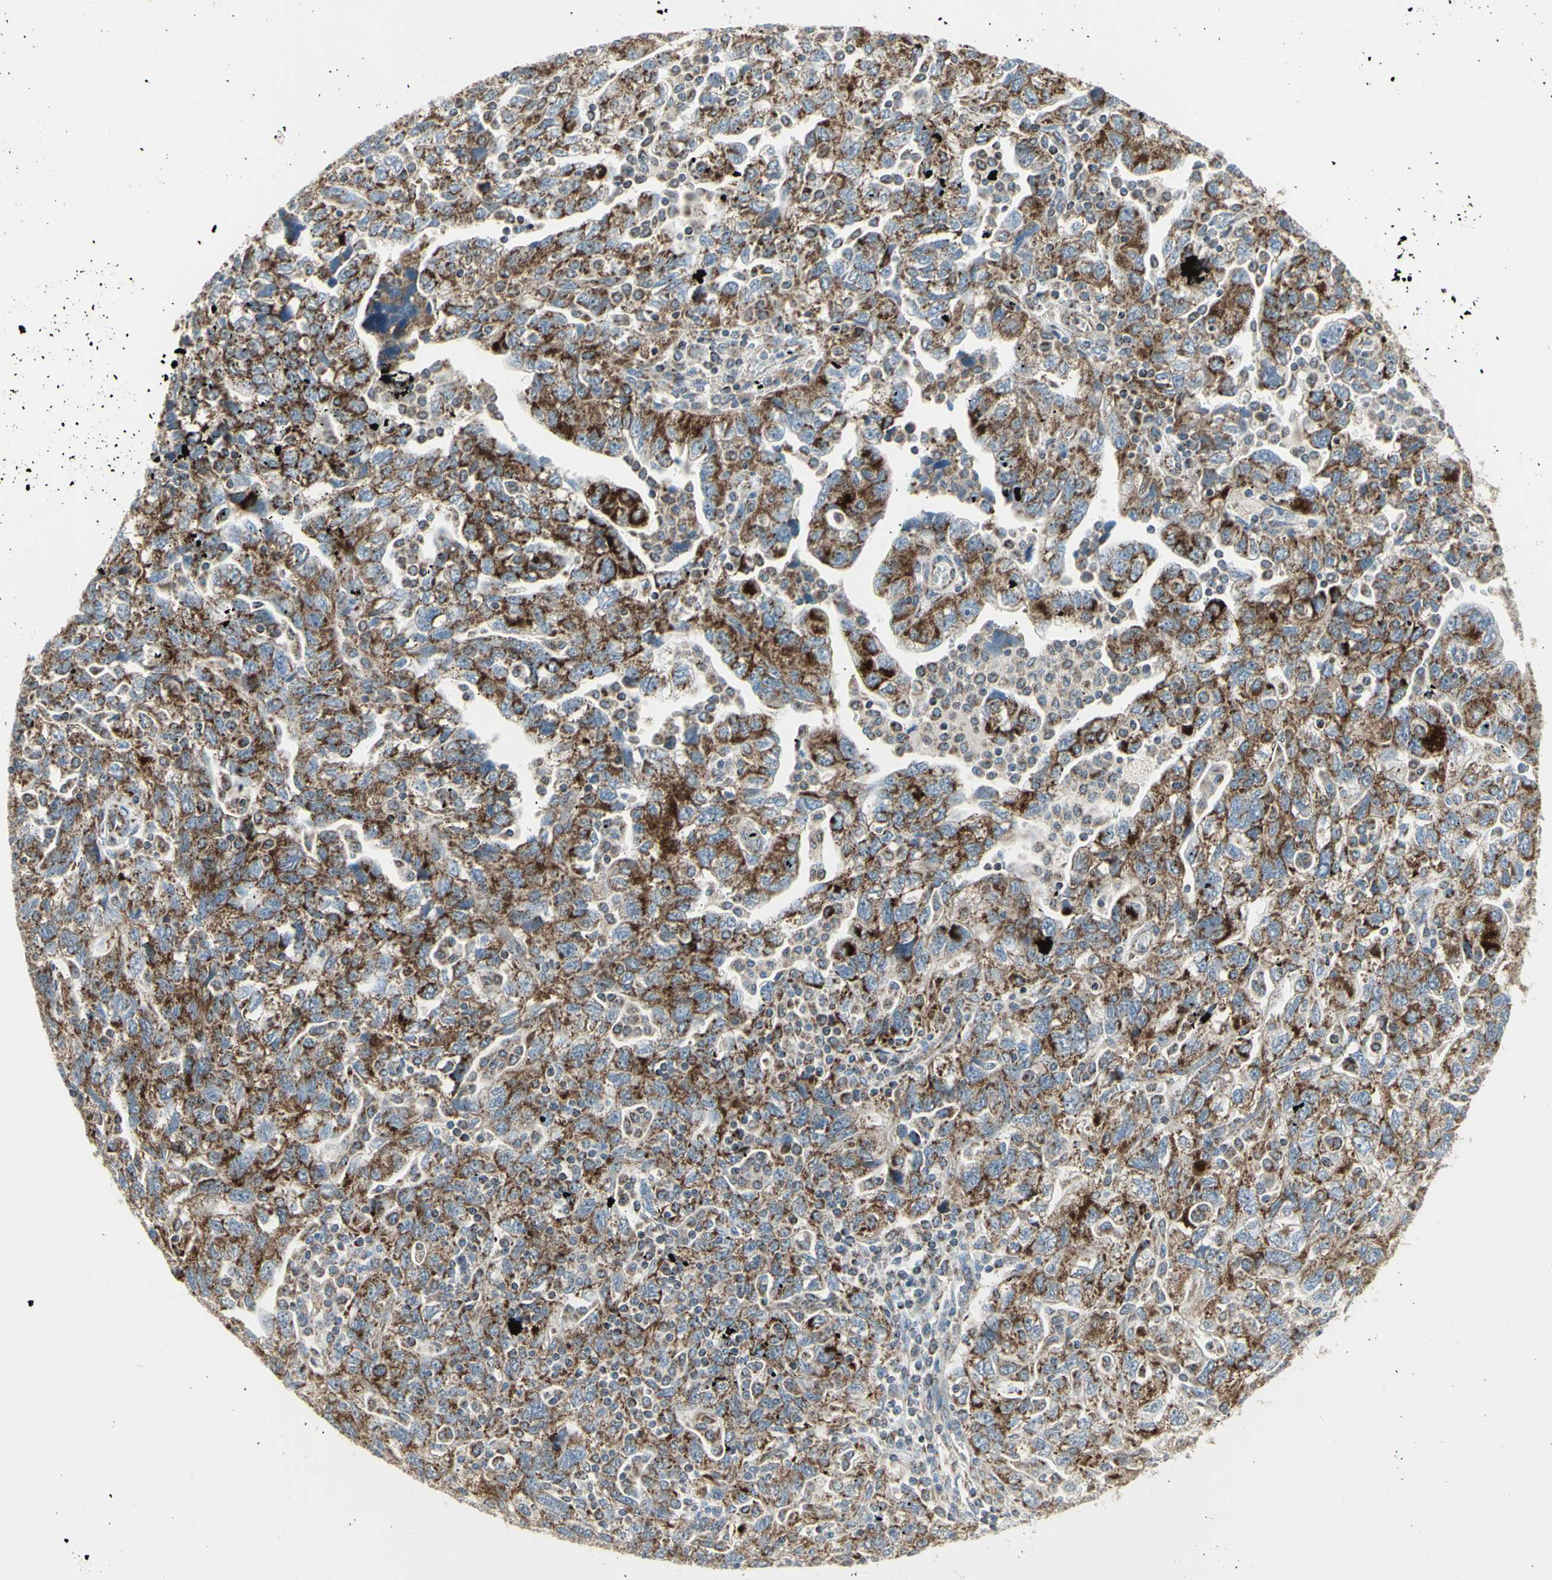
{"staining": {"intensity": "moderate", "quantity": "25%-75%", "location": "cytoplasmic/membranous"}, "tissue": "ovarian cancer", "cell_type": "Tumor cells", "image_type": "cancer", "snomed": [{"axis": "morphology", "description": "Carcinoma, NOS"}, {"axis": "morphology", "description": "Cystadenocarcinoma, serous, NOS"}, {"axis": "topography", "description": "Ovary"}], "caption": "Moderate cytoplasmic/membranous staining for a protein is appreciated in approximately 25%-75% of tumor cells of carcinoma (ovarian) using immunohistochemistry.", "gene": "FAM171B", "patient": {"sex": "female", "age": 69}}